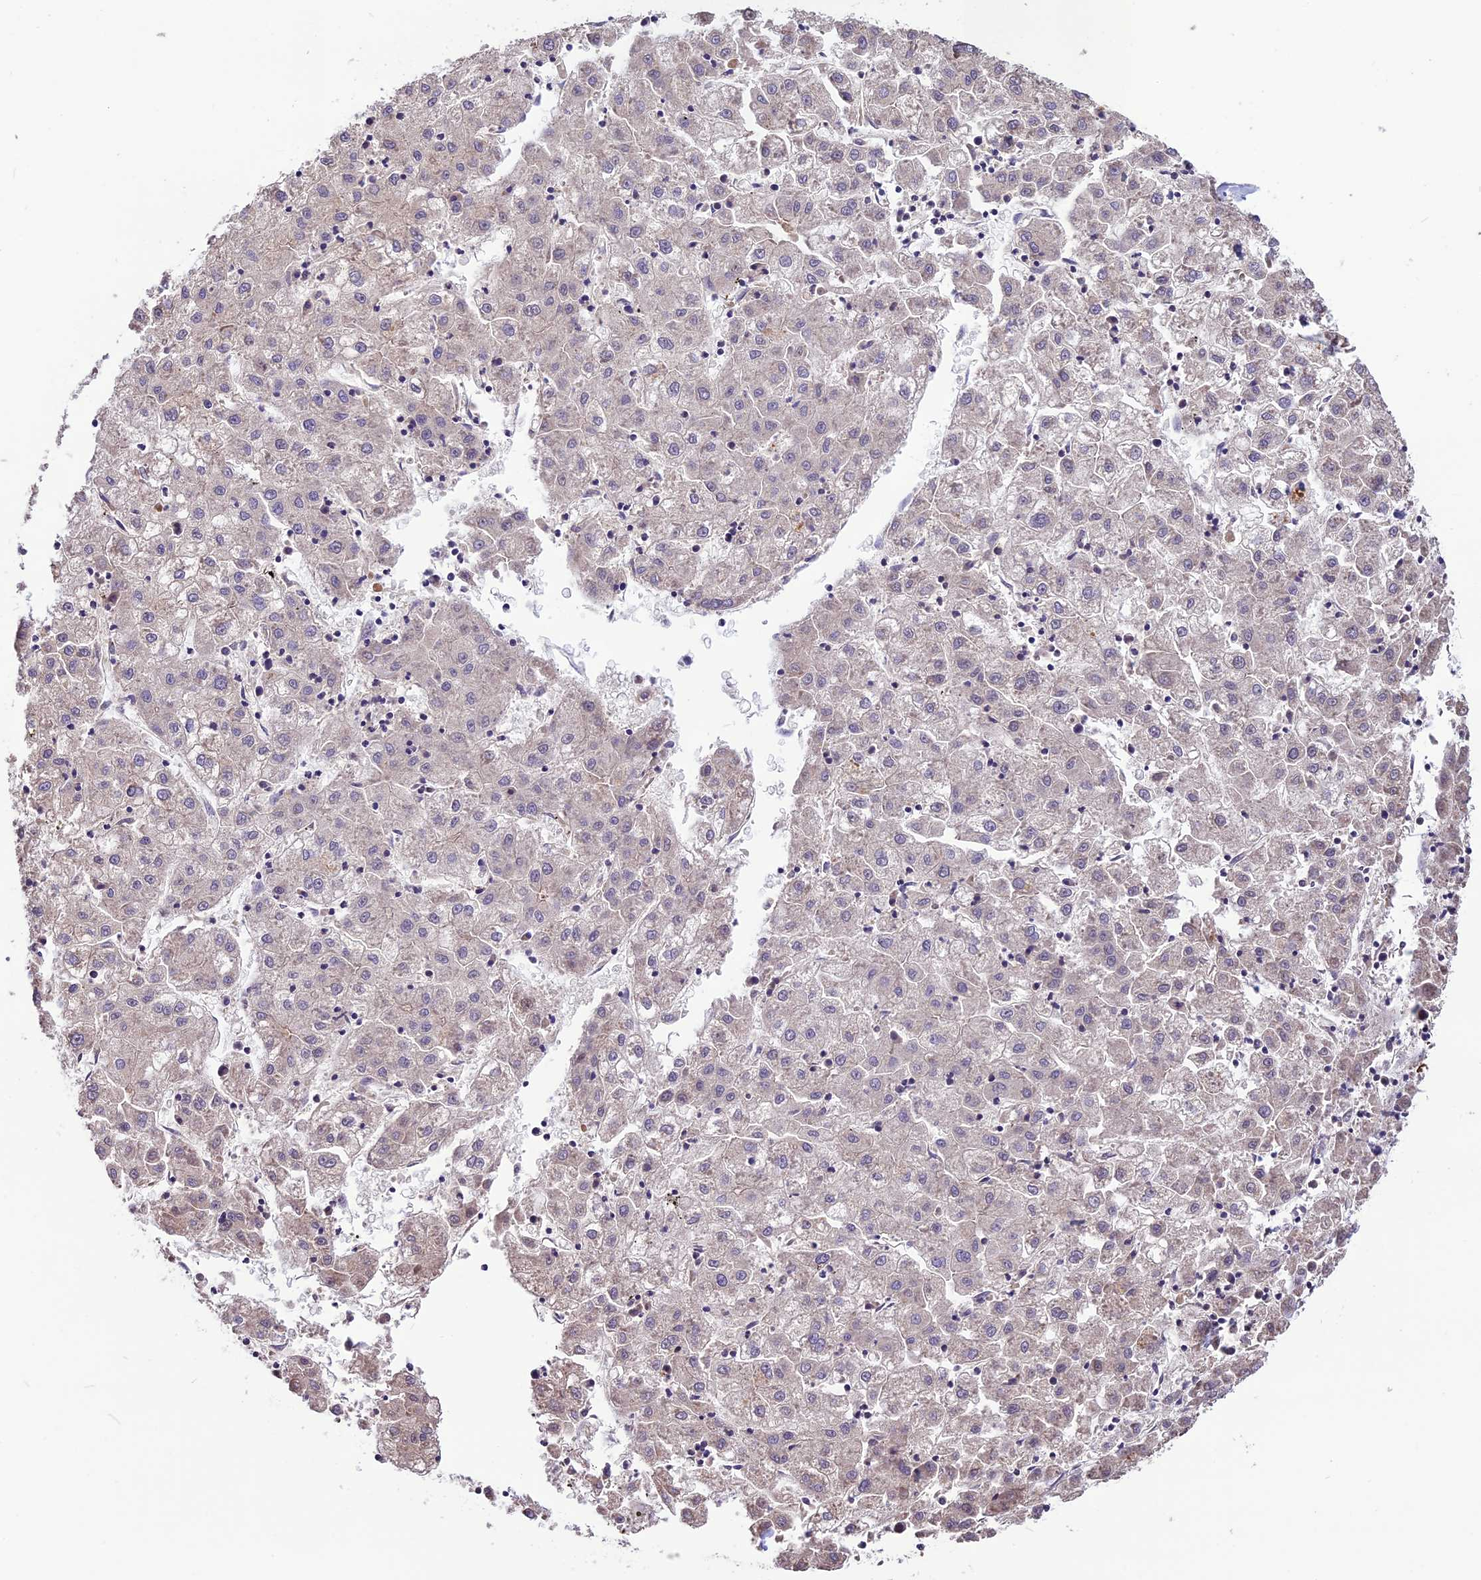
{"staining": {"intensity": "negative", "quantity": "none", "location": "none"}, "tissue": "liver cancer", "cell_type": "Tumor cells", "image_type": "cancer", "snomed": [{"axis": "morphology", "description": "Carcinoma, Hepatocellular, NOS"}, {"axis": "topography", "description": "Liver"}], "caption": "Histopathology image shows no significant protein positivity in tumor cells of liver hepatocellular carcinoma. (Brightfield microscopy of DAB (3,3'-diaminobenzidine) immunohistochemistry (IHC) at high magnification).", "gene": "ANO3", "patient": {"sex": "male", "age": 72}}